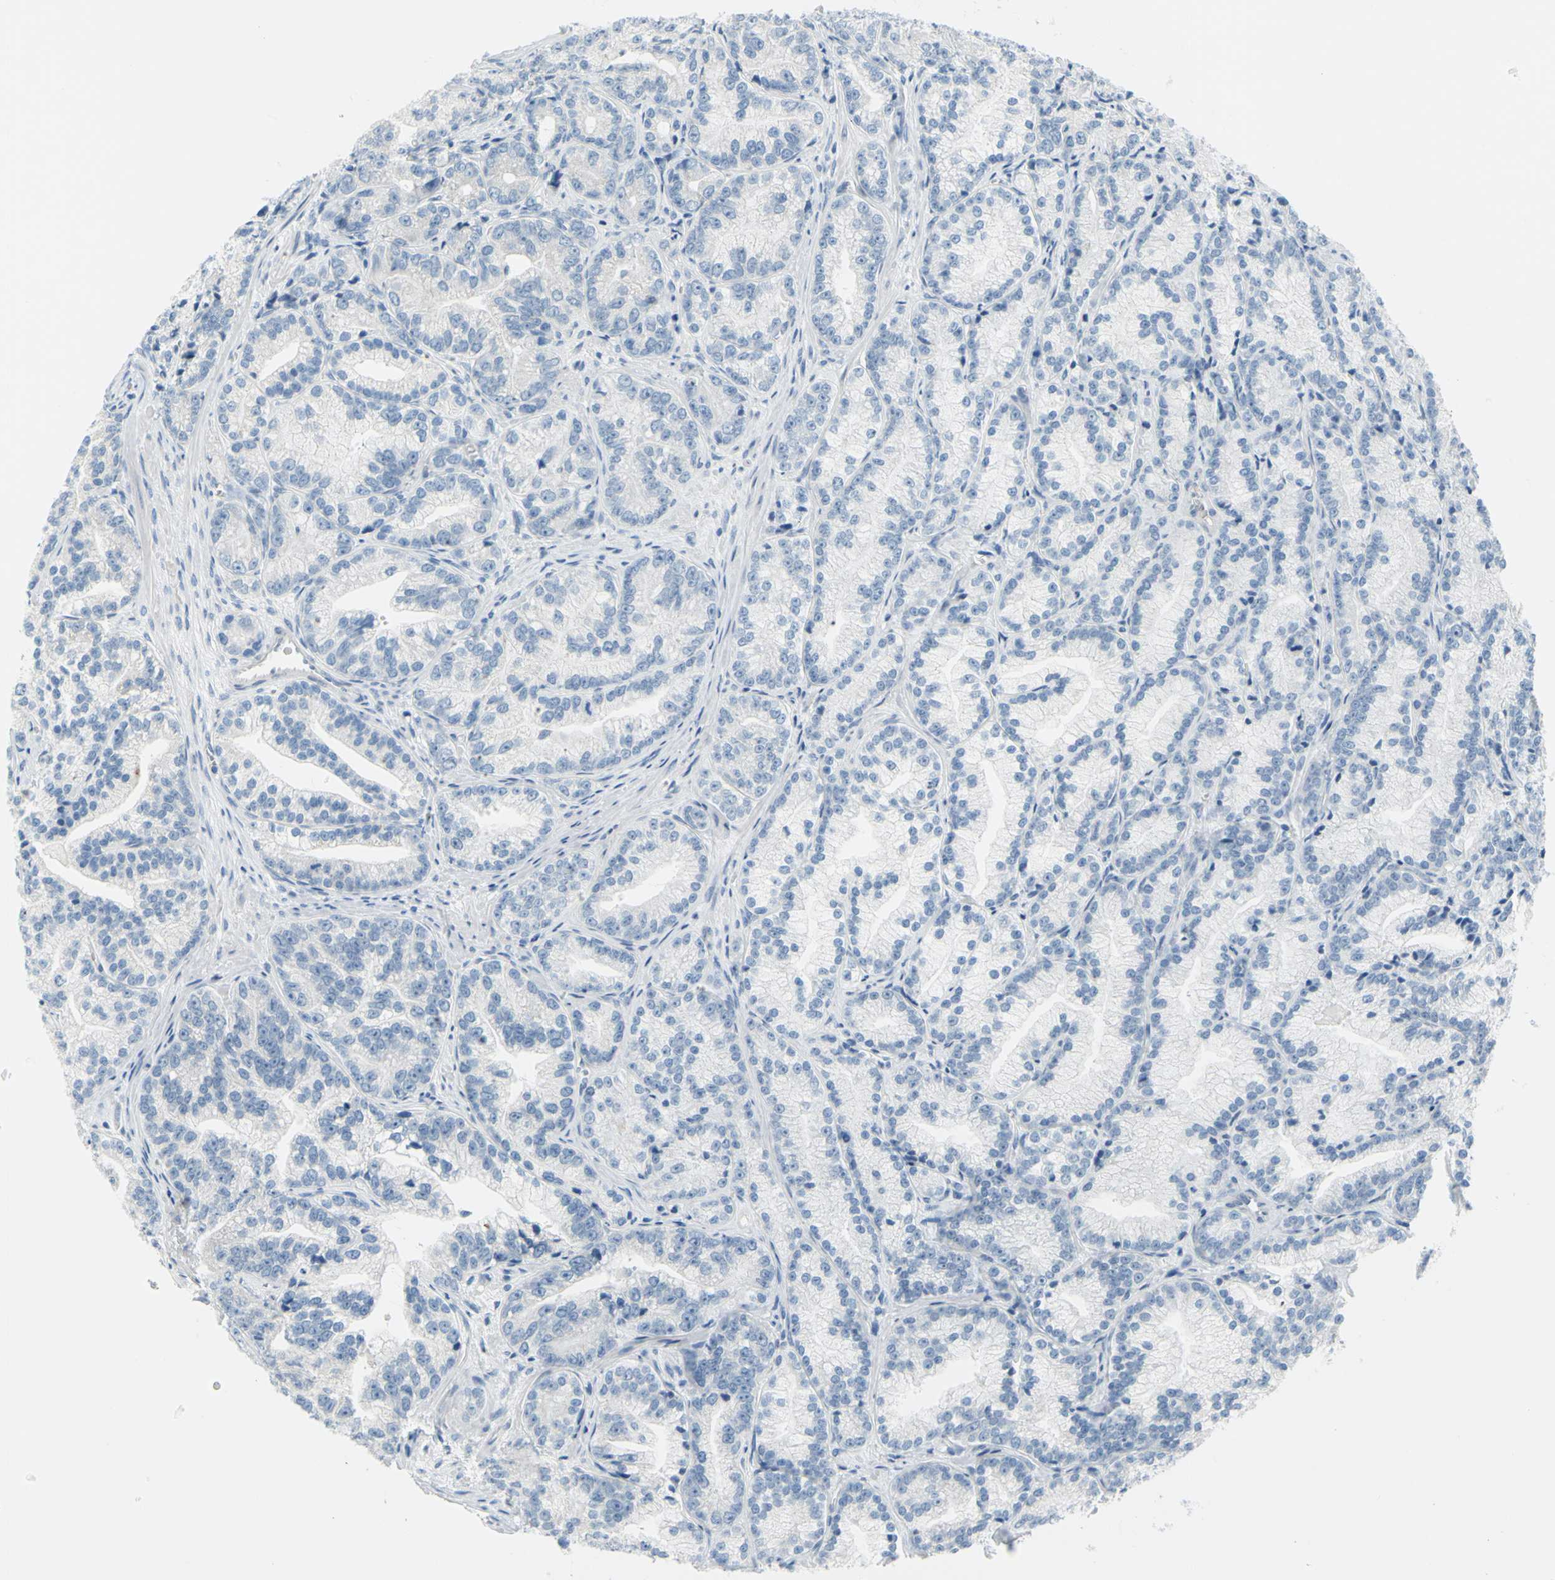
{"staining": {"intensity": "negative", "quantity": "none", "location": "none"}, "tissue": "prostate cancer", "cell_type": "Tumor cells", "image_type": "cancer", "snomed": [{"axis": "morphology", "description": "Adenocarcinoma, Low grade"}, {"axis": "topography", "description": "Prostate"}], "caption": "IHC of prostate cancer (low-grade adenocarcinoma) reveals no staining in tumor cells. The staining is performed using DAB (3,3'-diaminobenzidine) brown chromogen with nuclei counter-stained in using hematoxylin.", "gene": "DCT", "patient": {"sex": "male", "age": 89}}